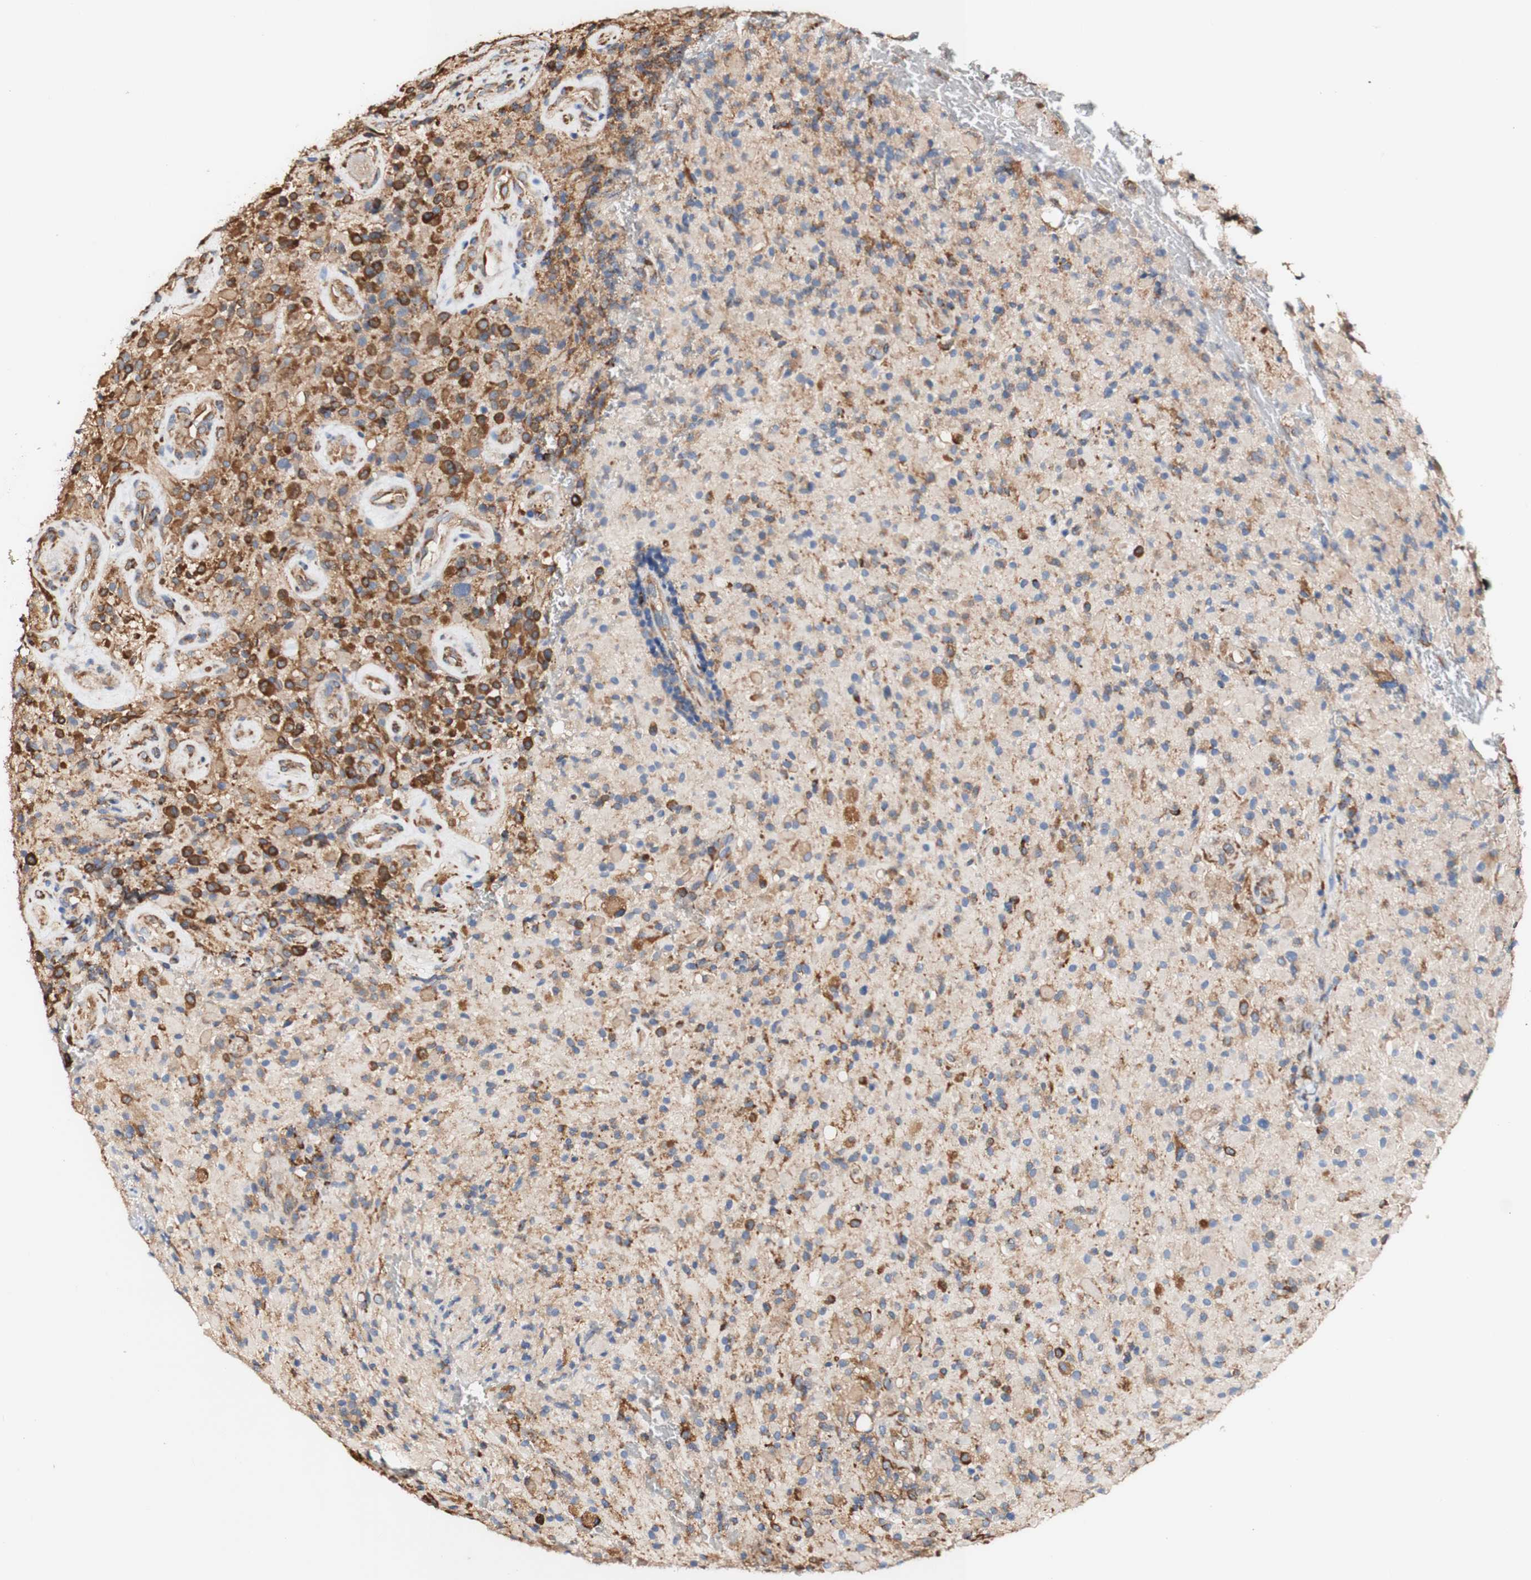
{"staining": {"intensity": "moderate", "quantity": "25%-75%", "location": "cytoplasmic/membranous"}, "tissue": "glioma", "cell_type": "Tumor cells", "image_type": "cancer", "snomed": [{"axis": "morphology", "description": "Glioma, malignant, High grade"}, {"axis": "topography", "description": "Brain"}], "caption": "Immunohistochemistry (DAB (3,3'-diaminobenzidine)) staining of high-grade glioma (malignant) exhibits moderate cytoplasmic/membranous protein positivity in approximately 25%-75% of tumor cells.", "gene": "EIF2AK4", "patient": {"sex": "male", "age": 71}}